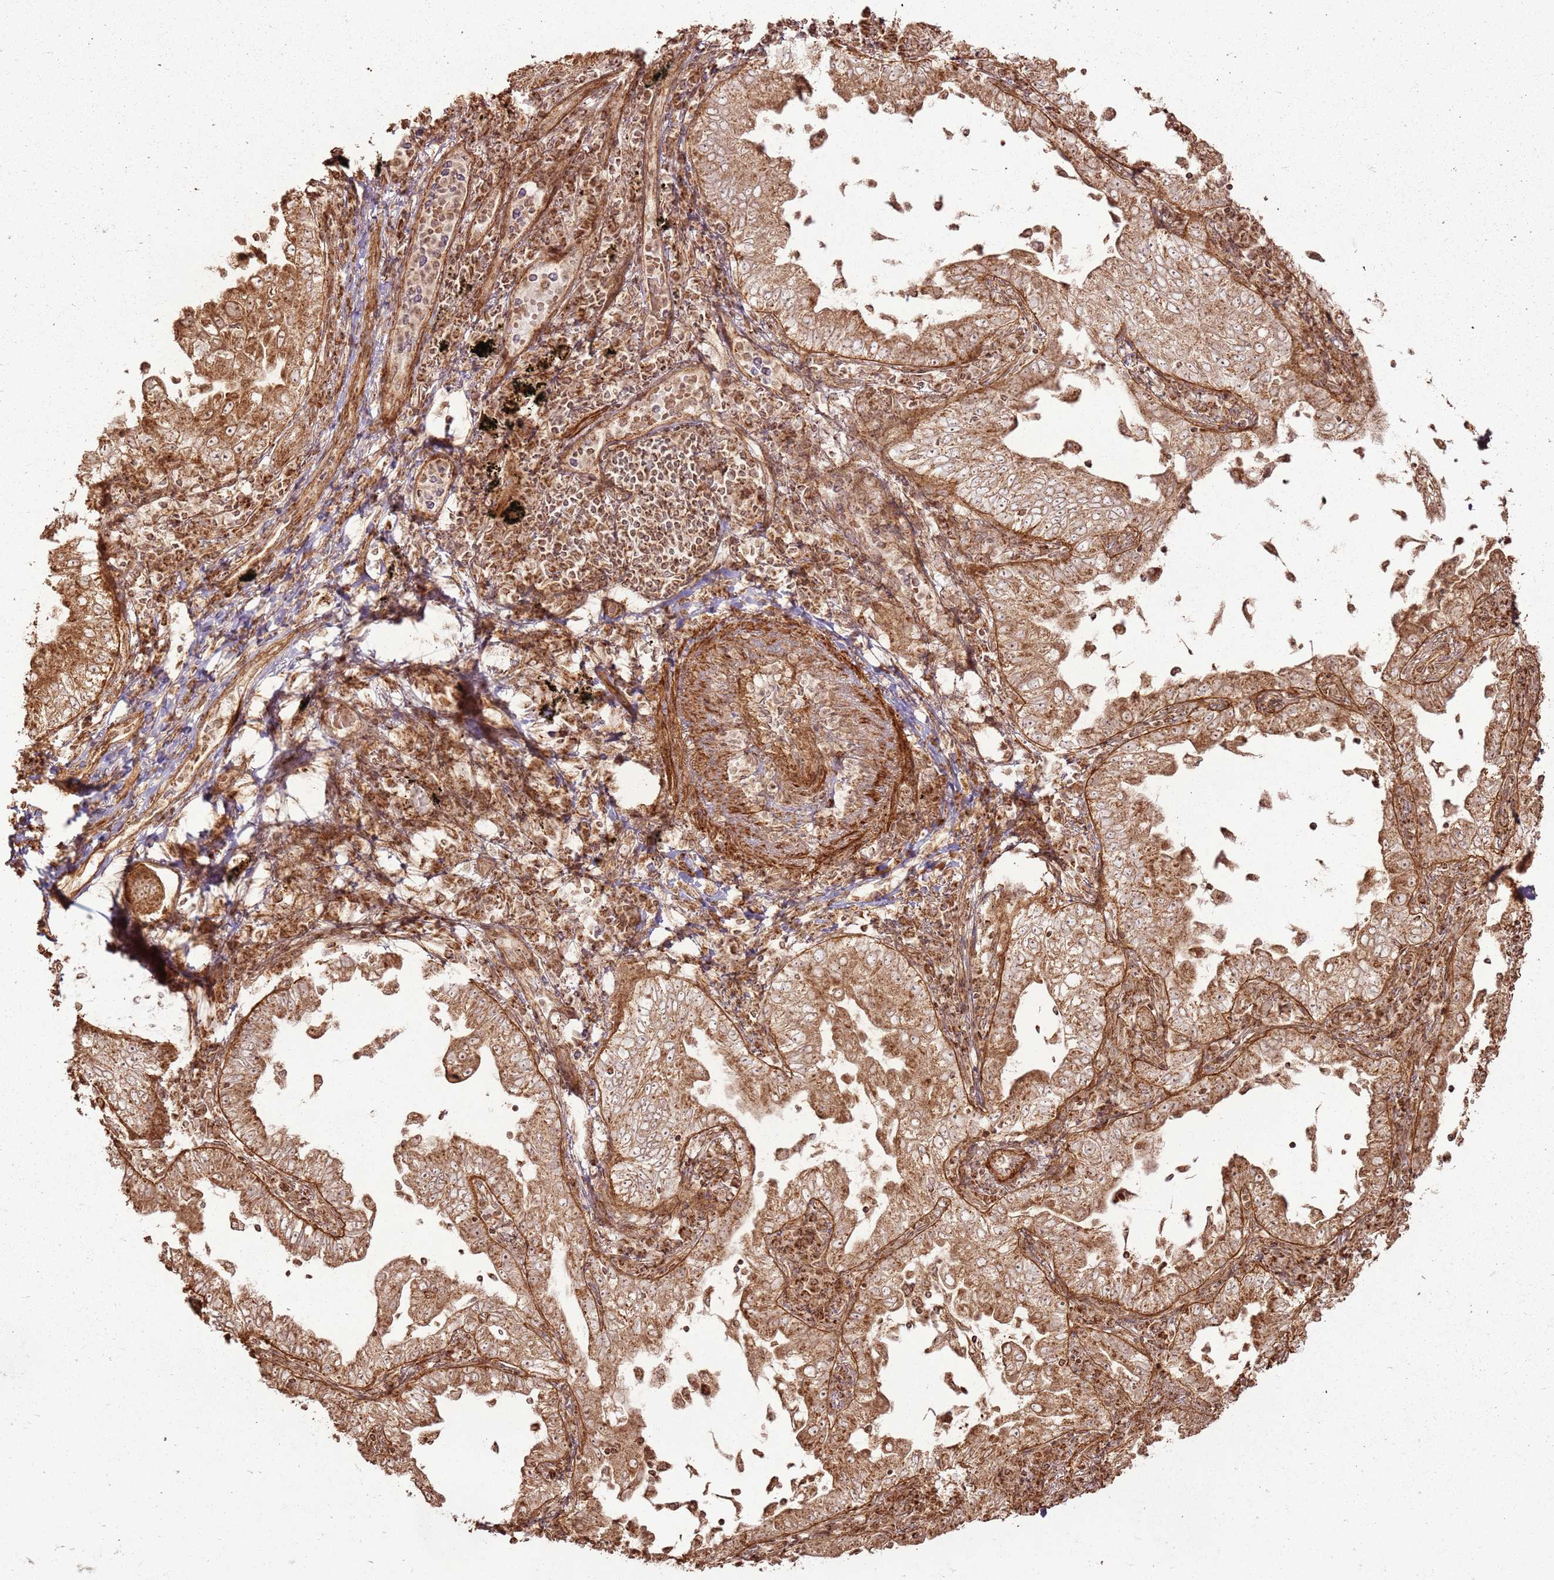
{"staining": {"intensity": "moderate", "quantity": ">75%", "location": "cytoplasmic/membranous,nuclear"}, "tissue": "lung cancer", "cell_type": "Tumor cells", "image_type": "cancer", "snomed": [{"axis": "morphology", "description": "Adenocarcinoma, NOS"}, {"axis": "topography", "description": "Lung"}], "caption": "DAB (3,3'-diaminobenzidine) immunohistochemical staining of human lung cancer (adenocarcinoma) shows moderate cytoplasmic/membranous and nuclear protein expression in approximately >75% of tumor cells.", "gene": "MRPS6", "patient": {"sex": "female", "age": 73}}